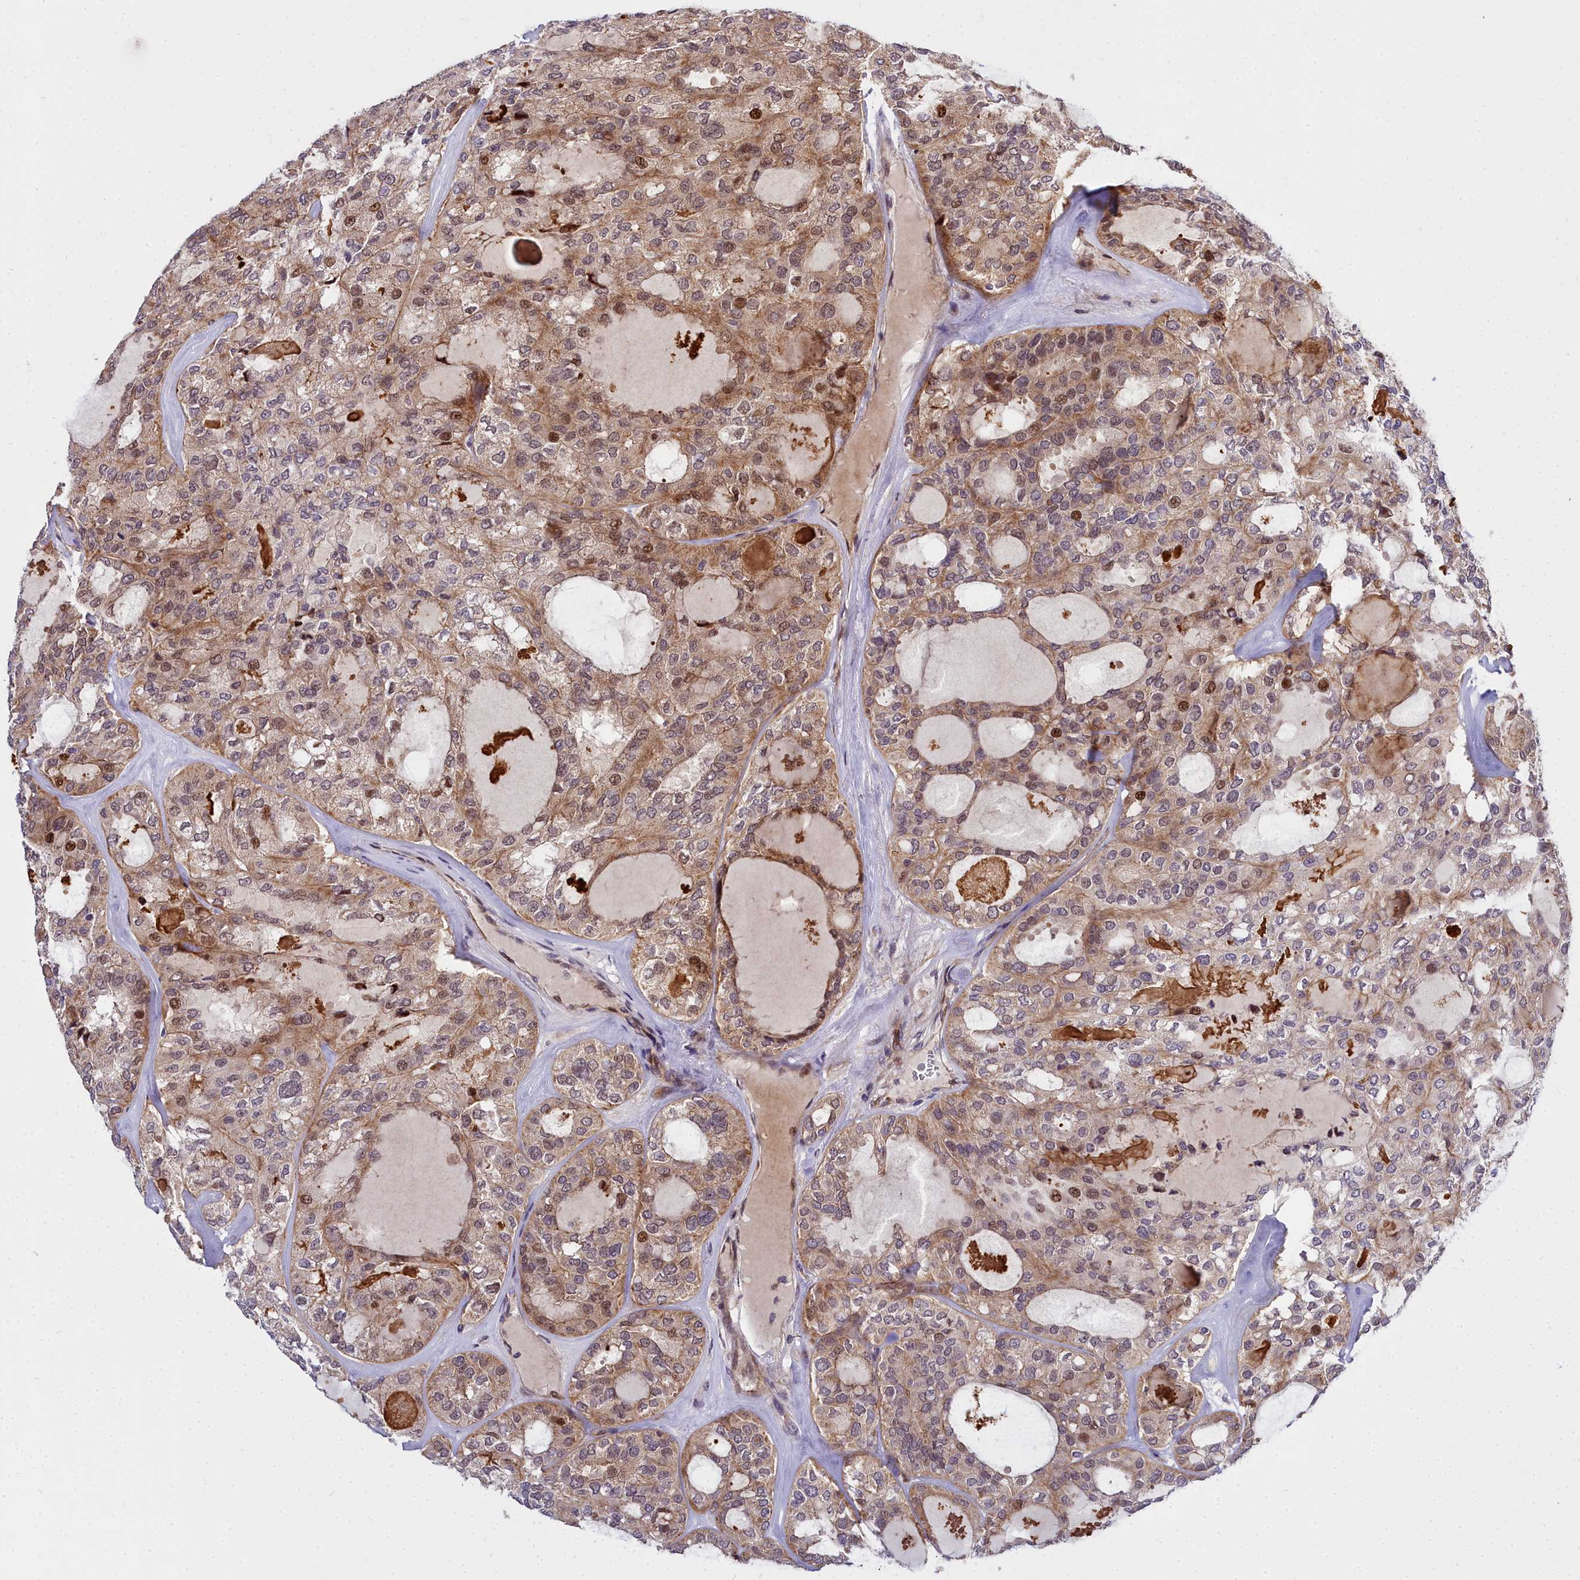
{"staining": {"intensity": "moderate", "quantity": ">75%", "location": "cytoplasmic/membranous,nuclear"}, "tissue": "thyroid cancer", "cell_type": "Tumor cells", "image_type": "cancer", "snomed": [{"axis": "morphology", "description": "Follicular adenoma carcinoma, NOS"}, {"axis": "topography", "description": "Thyroid gland"}], "caption": "Immunohistochemistry (DAB (3,3'-diaminobenzidine)) staining of thyroid follicular adenoma carcinoma displays moderate cytoplasmic/membranous and nuclear protein positivity in approximately >75% of tumor cells. Using DAB (brown) and hematoxylin (blue) stains, captured at high magnification using brightfield microscopy.", "gene": "MRPS11", "patient": {"sex": "male", "age": 75}}